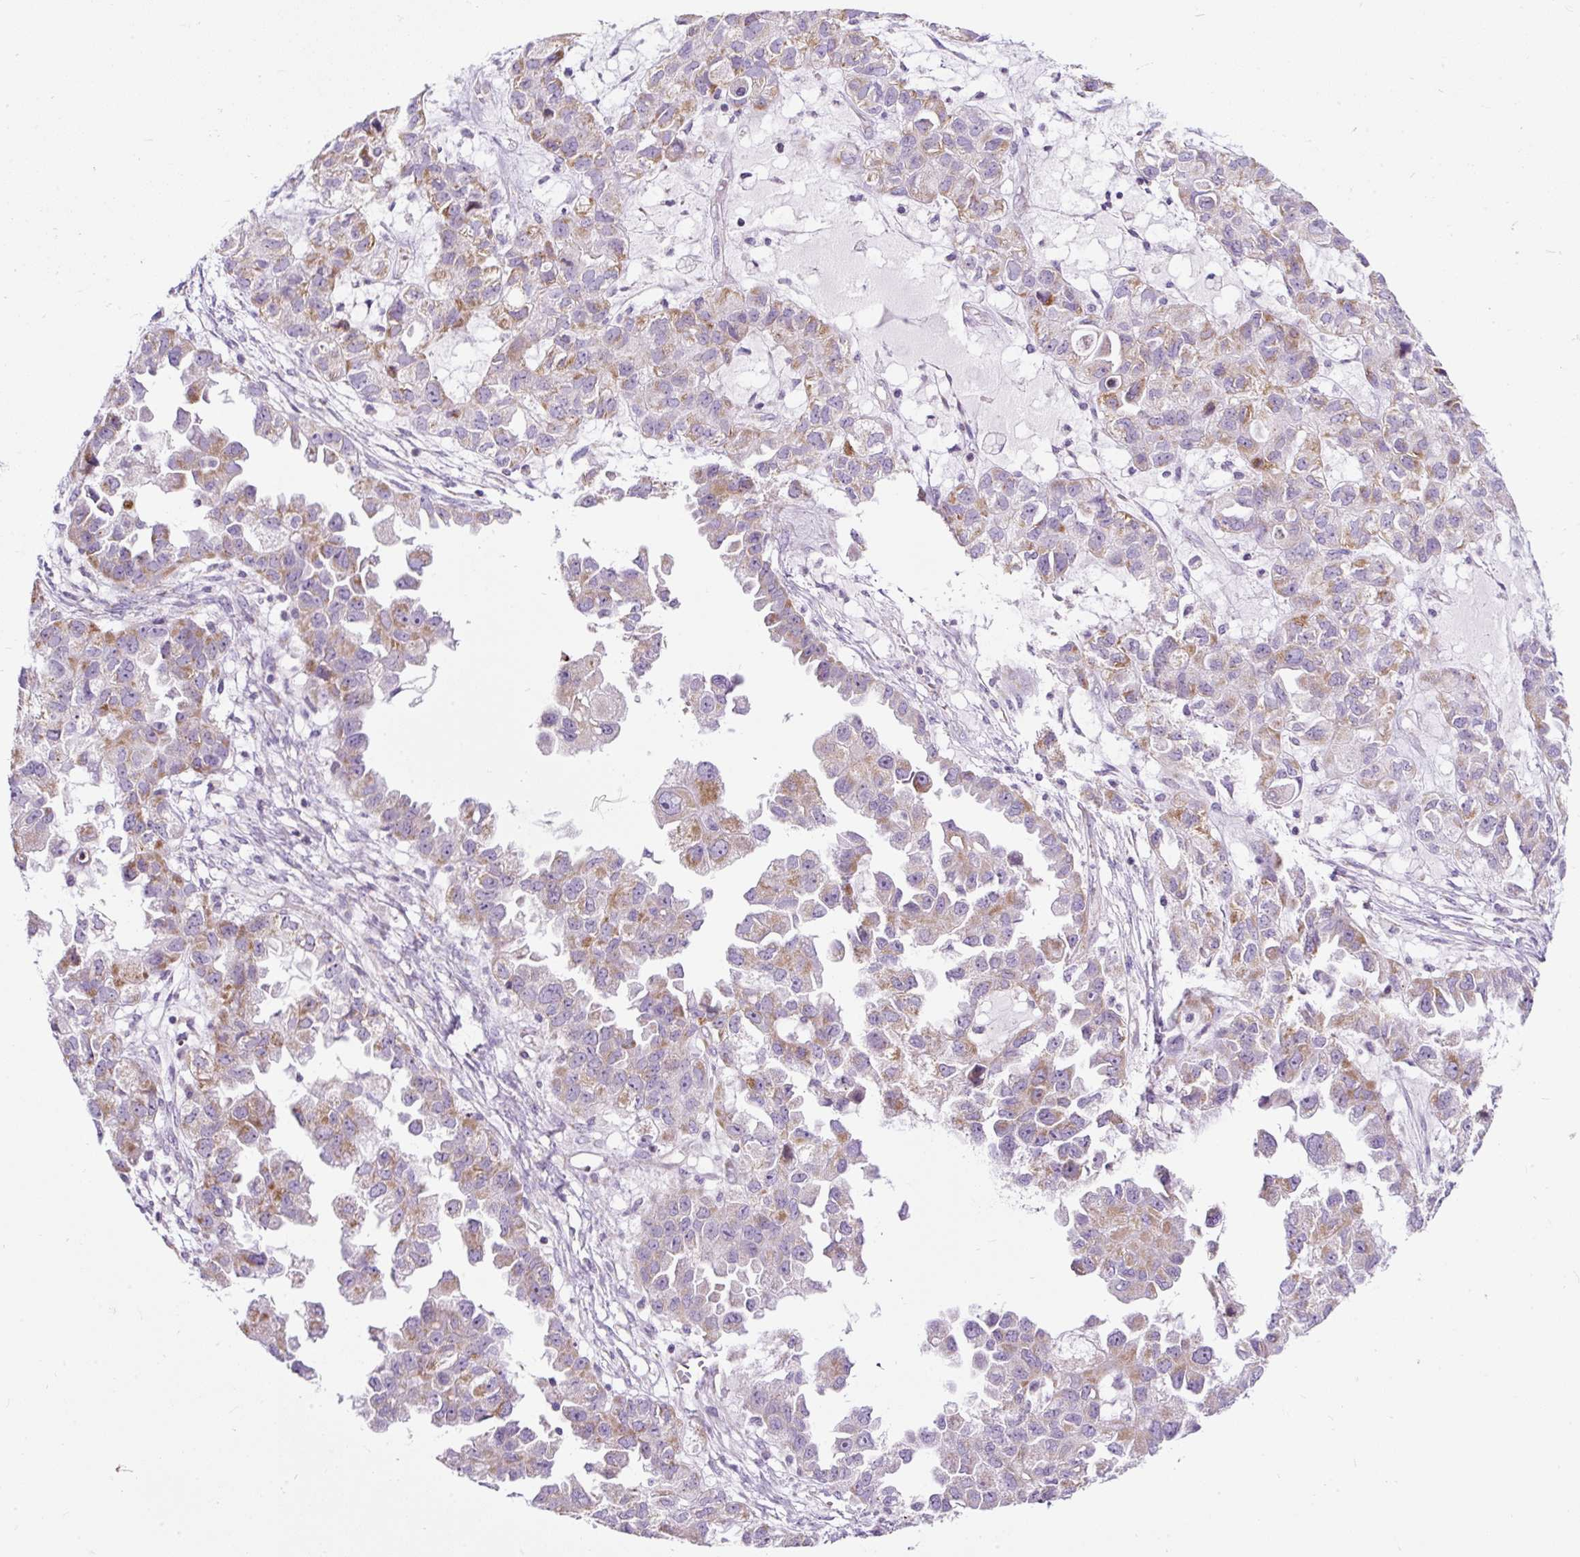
{"staining": {"intensity": "moderate", "quantity": "25%-75%", "location": "cytoplasmic/membranous"}, "tissue": "ovarian cancer", "cell_type": "Tumor cells", "image_type": "cancer", "snomed": [{"axis": "morphology", "description": "Cystadenocarcinoma, serous, NOS"}, {"axis": "topography", "description": "Ovary"}], "caption": "Tumor cells reveal medium levels of moderate cytoplasmic/membranous positivity in approximately 25%-75% of cells in human serous cystadenocarcinoma (ovarian).", "gene": "FMC1", "patient": {"sex": "female", "age": 84}}